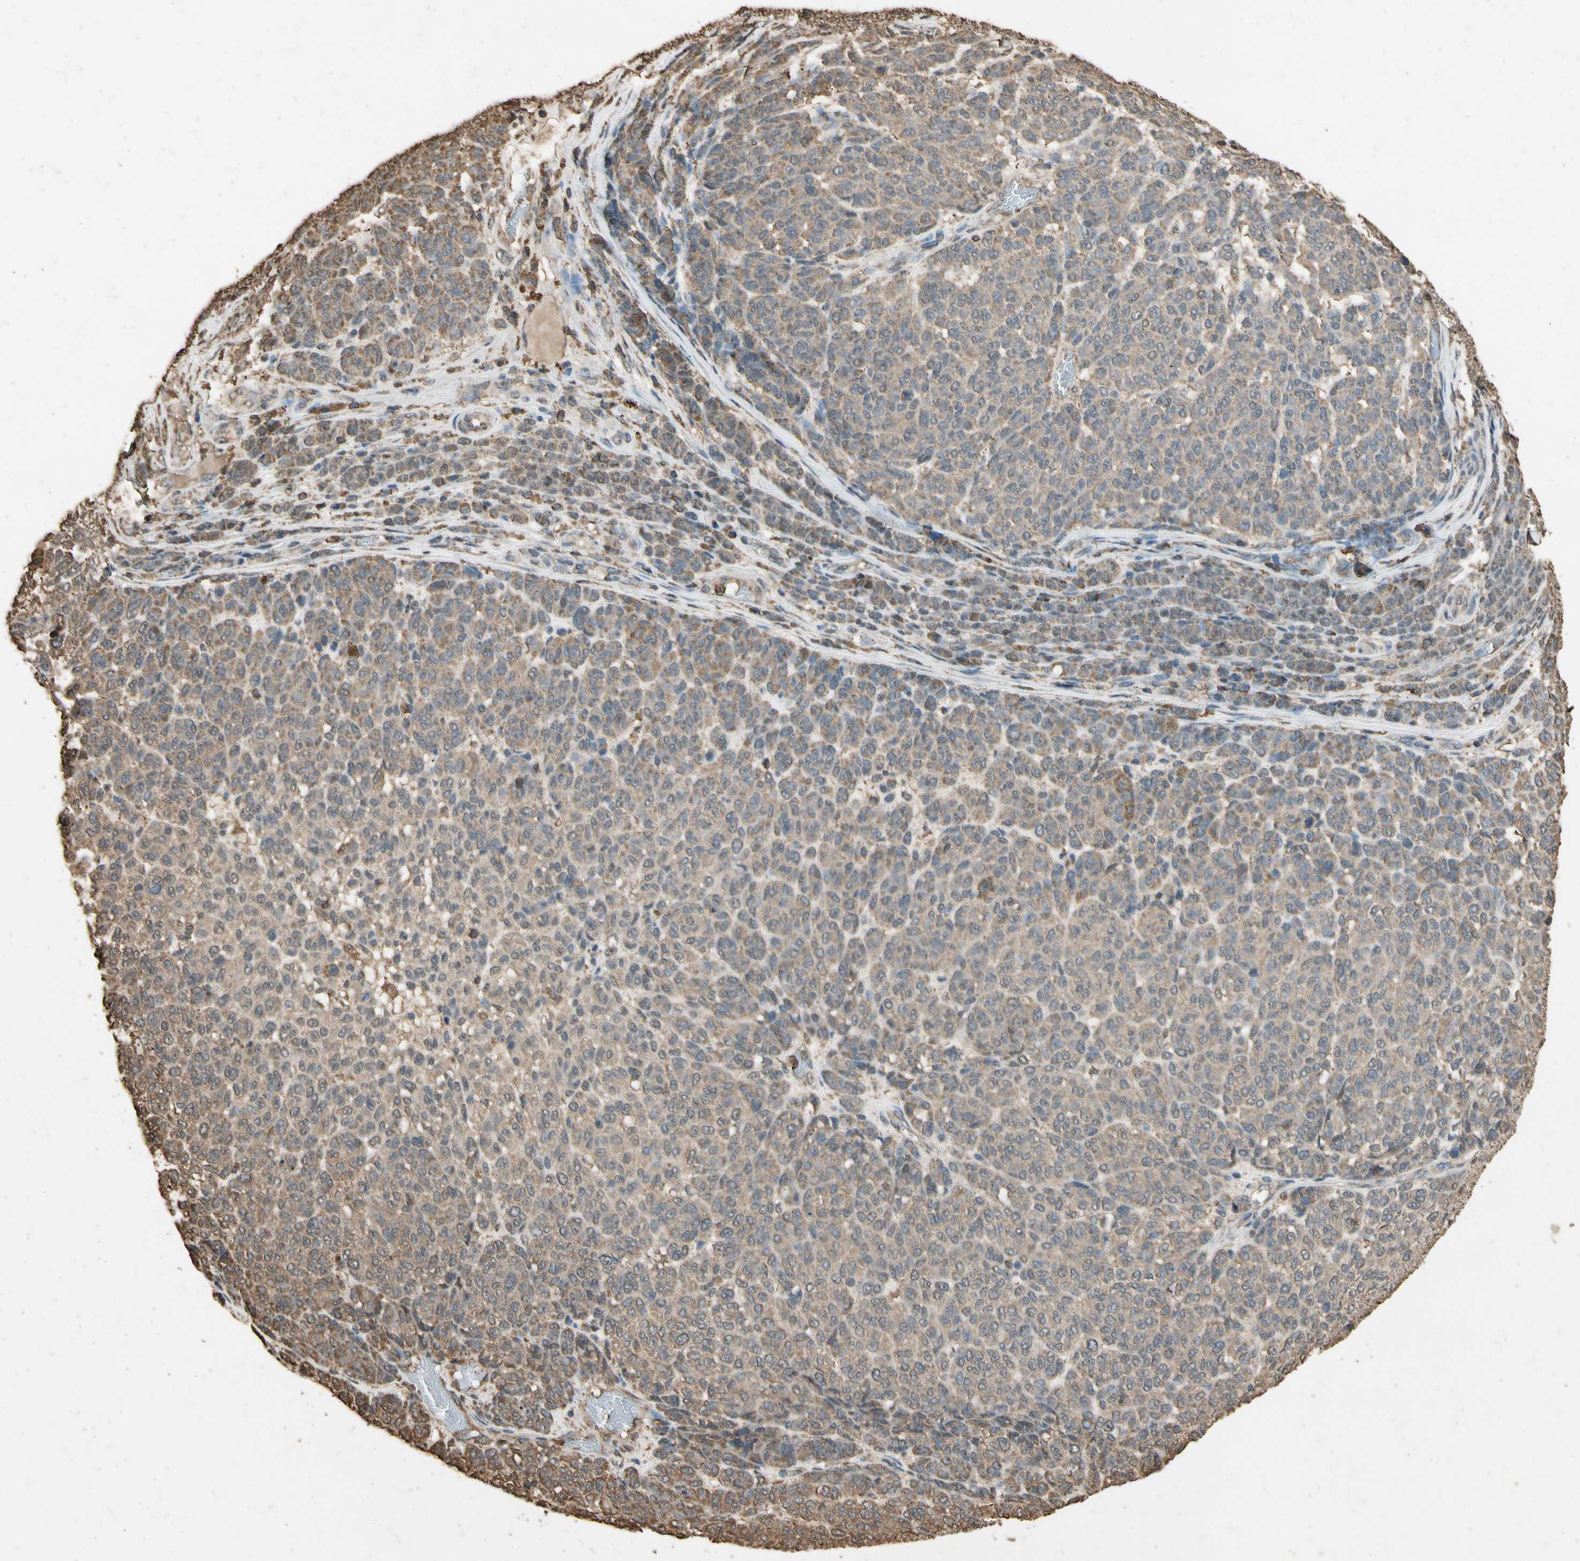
{"staining": {"intensity": "weak", "quantity": ">75%", "location": "cytoplasmic/membranous"}, "tissue": "melanoma", "cell_type": "Tumor cells", "image_type": "cancer", "snomed": [{"axis": "morphology", "description": "Malignant melanoma, NOS"}, {"axis": "topography", "description": "Skin"}], "caption": "This is an image of immunohistochemistry staining of malignant melanoma, which shows weak expression in the cytoplasmic/membranous of tumor cells.", "gene": "TNFSF13B", "patient": {"sex": "male", "age": 59}}